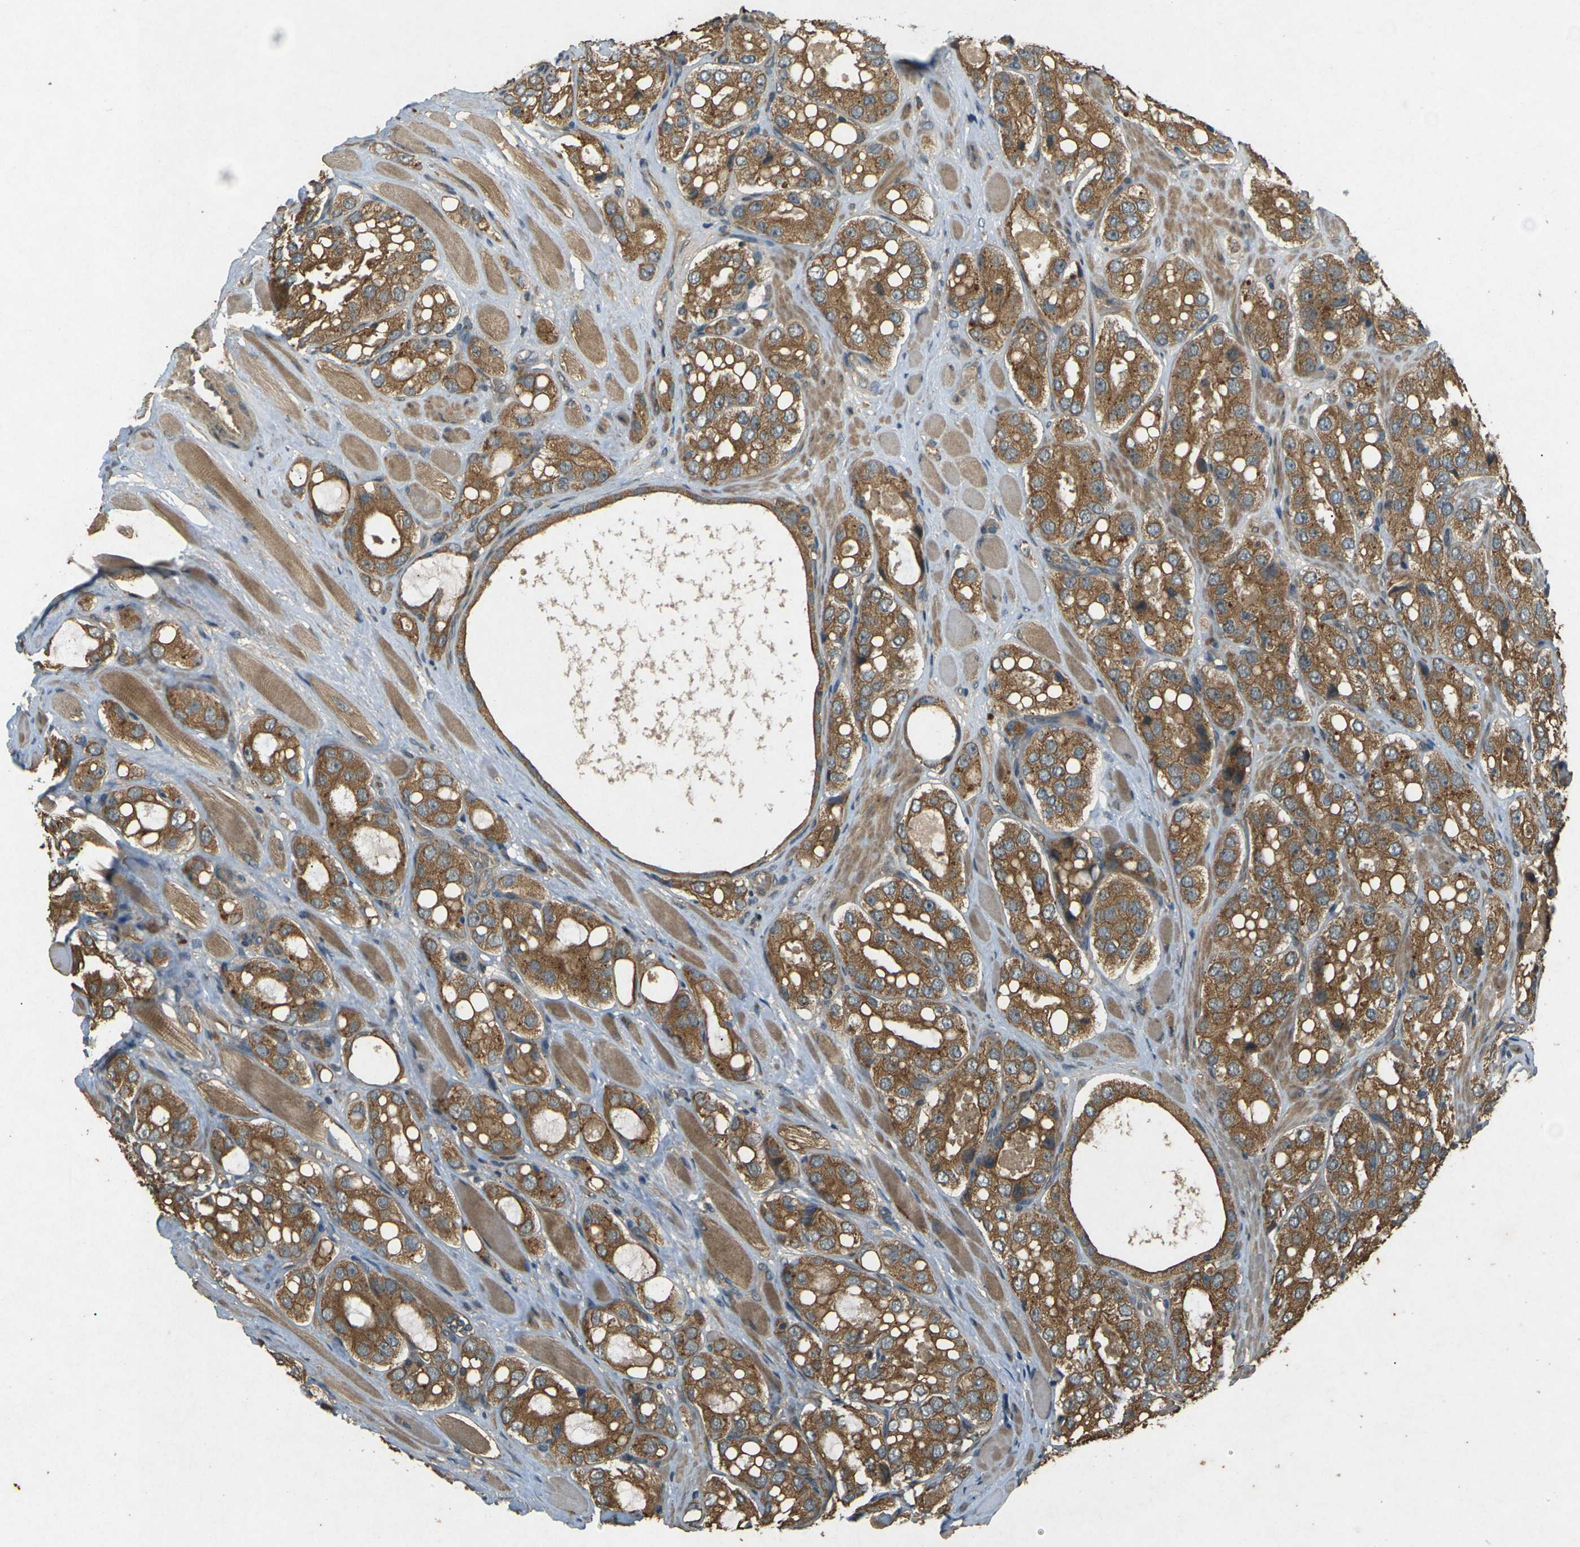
{"staining": {"intensity": "moderate", "quantity": ">75%", "location": "cytoplasmic/membranous"}, "tissue": "prostate cancer", "cell_type": "Tumor cells", "image_type": "cancer", "snomed": [{"axis": "morphology", "description": "Adenocarcinoma, High grade"}, {"axis": "topography", "description": "Prostate"}], "caption": "A medium amount of moderate cytoplasmic/membranous positivity is seen in approximately >75% of tumor cells in high-grade adenocarcinoma (prostate) tissue.", "gene": "TAP1", "patient": {"sex": "male", "age": 65}}